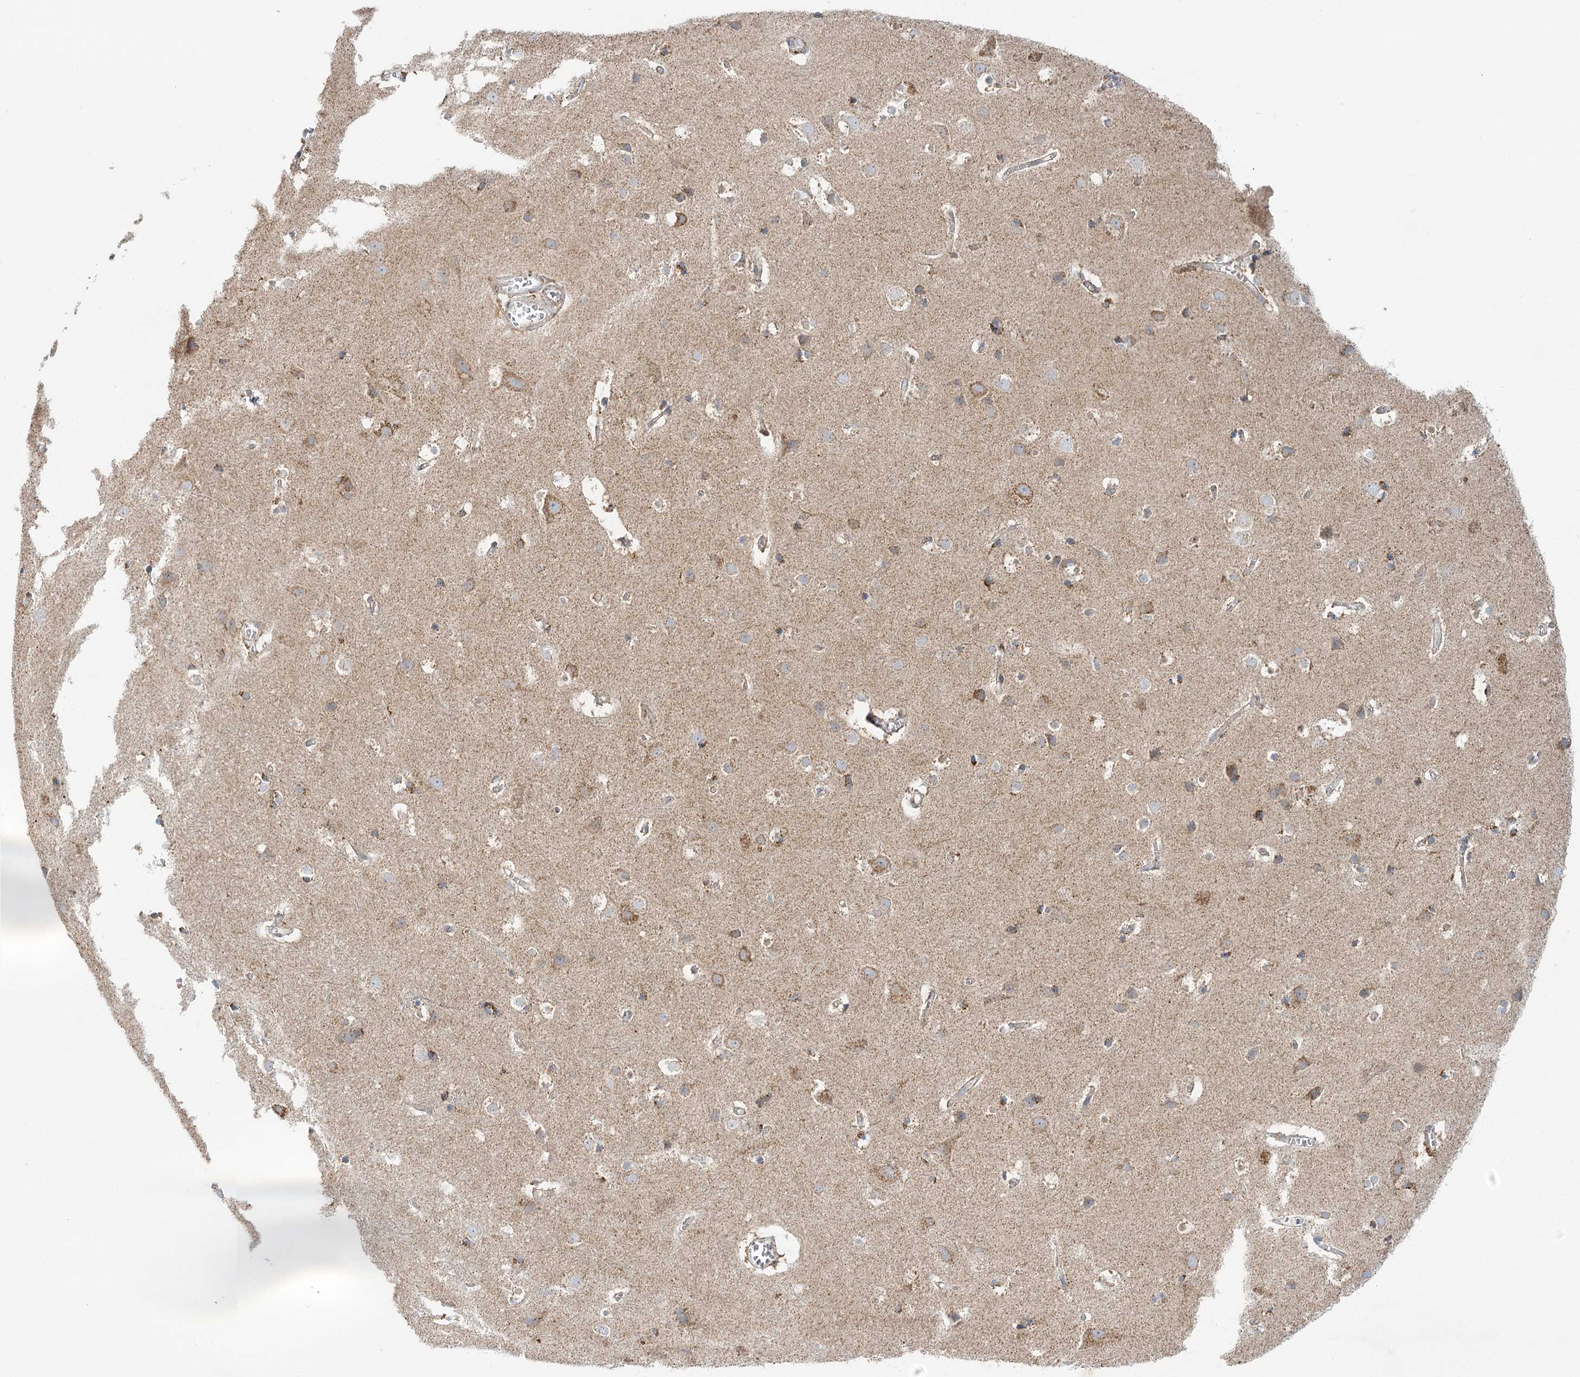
{"staining": {"intensity": "weak", "quantity": ">75%", "location": "cytoplasmic/membranous"}, "tissue": "cerebral cortex", "cell_type": "Endothelial cells", "image_type": "normal", "snomed": [{"axis": "morphology", "description": "Normal tissue, NOS"}, {"axis": "topography", "description": "Cerebral cortex"}], "caption": "Approximately >75% of endothelial cells in unremarkable cerebral cortex display weak cytoplasmic/membranous protein expression as visualized by brown immunohistochemical staining.", "gene": "TAS1R1", "patient": {"sex": "male", "age": 54}}